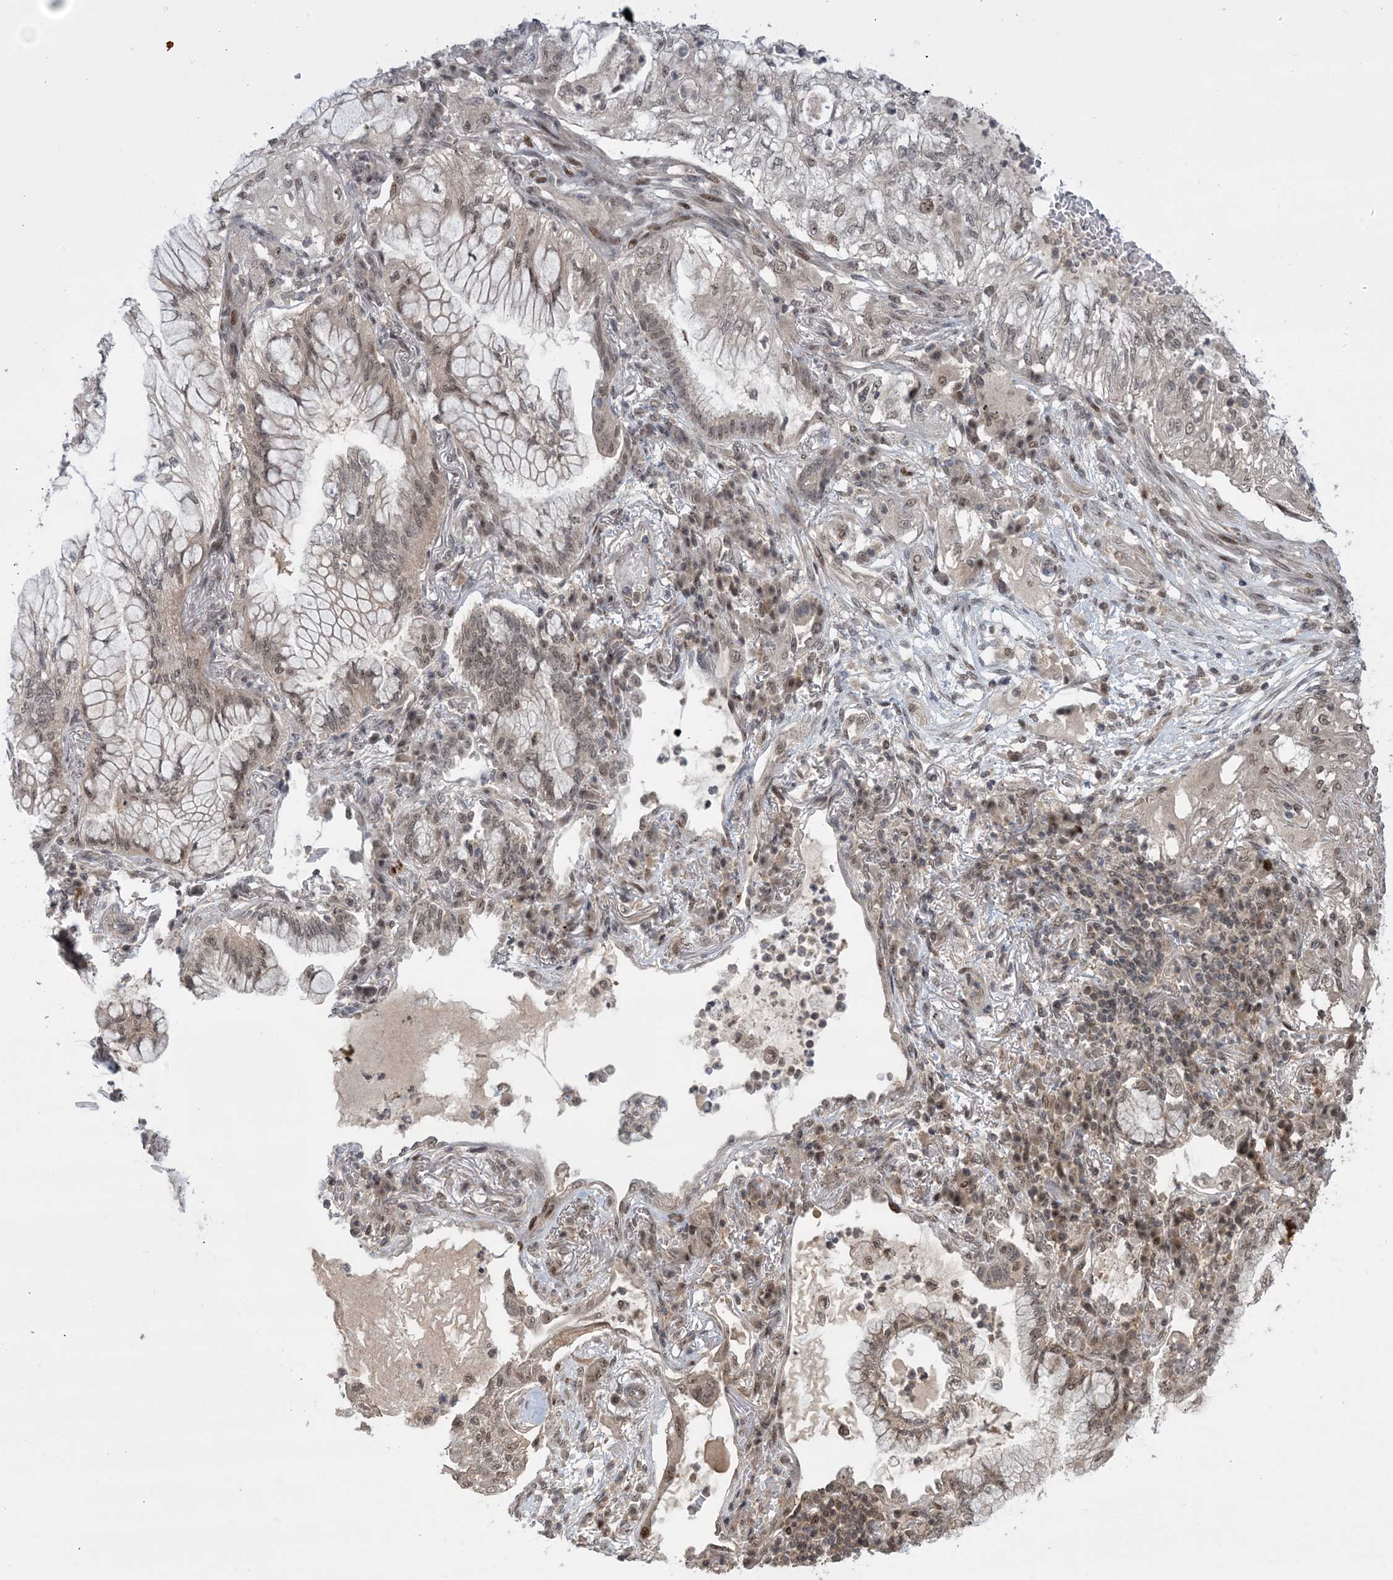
{"staining": {"intensity": "weak", "quantity": ">75%", "location": "cytoplasmic/membranous,nuclear"}, "tissue": "lung cancer", "cell_type": "Tumor cells", "image_type": "cancer", "snomed": [{"axis": "morphology", "description": "Adenocarcinoma, NOS"}, {"axis": "topography", "description": "Lung"}], "caption": "DAB immunohistochemical staining of human lung cancer (adenocarcinoma) reveals weak cytoplasmic/membranous and nuclear protein expression in about >75% of tumor cells. The staining is performed using DAB (3,3'-diaminobenzidine) brown chromogen to label protein expression. The nuclei are counter-stained blue using hematoxylin.", "gene": "ZNF710", "patient": {"sex": "female", "age": 70}}